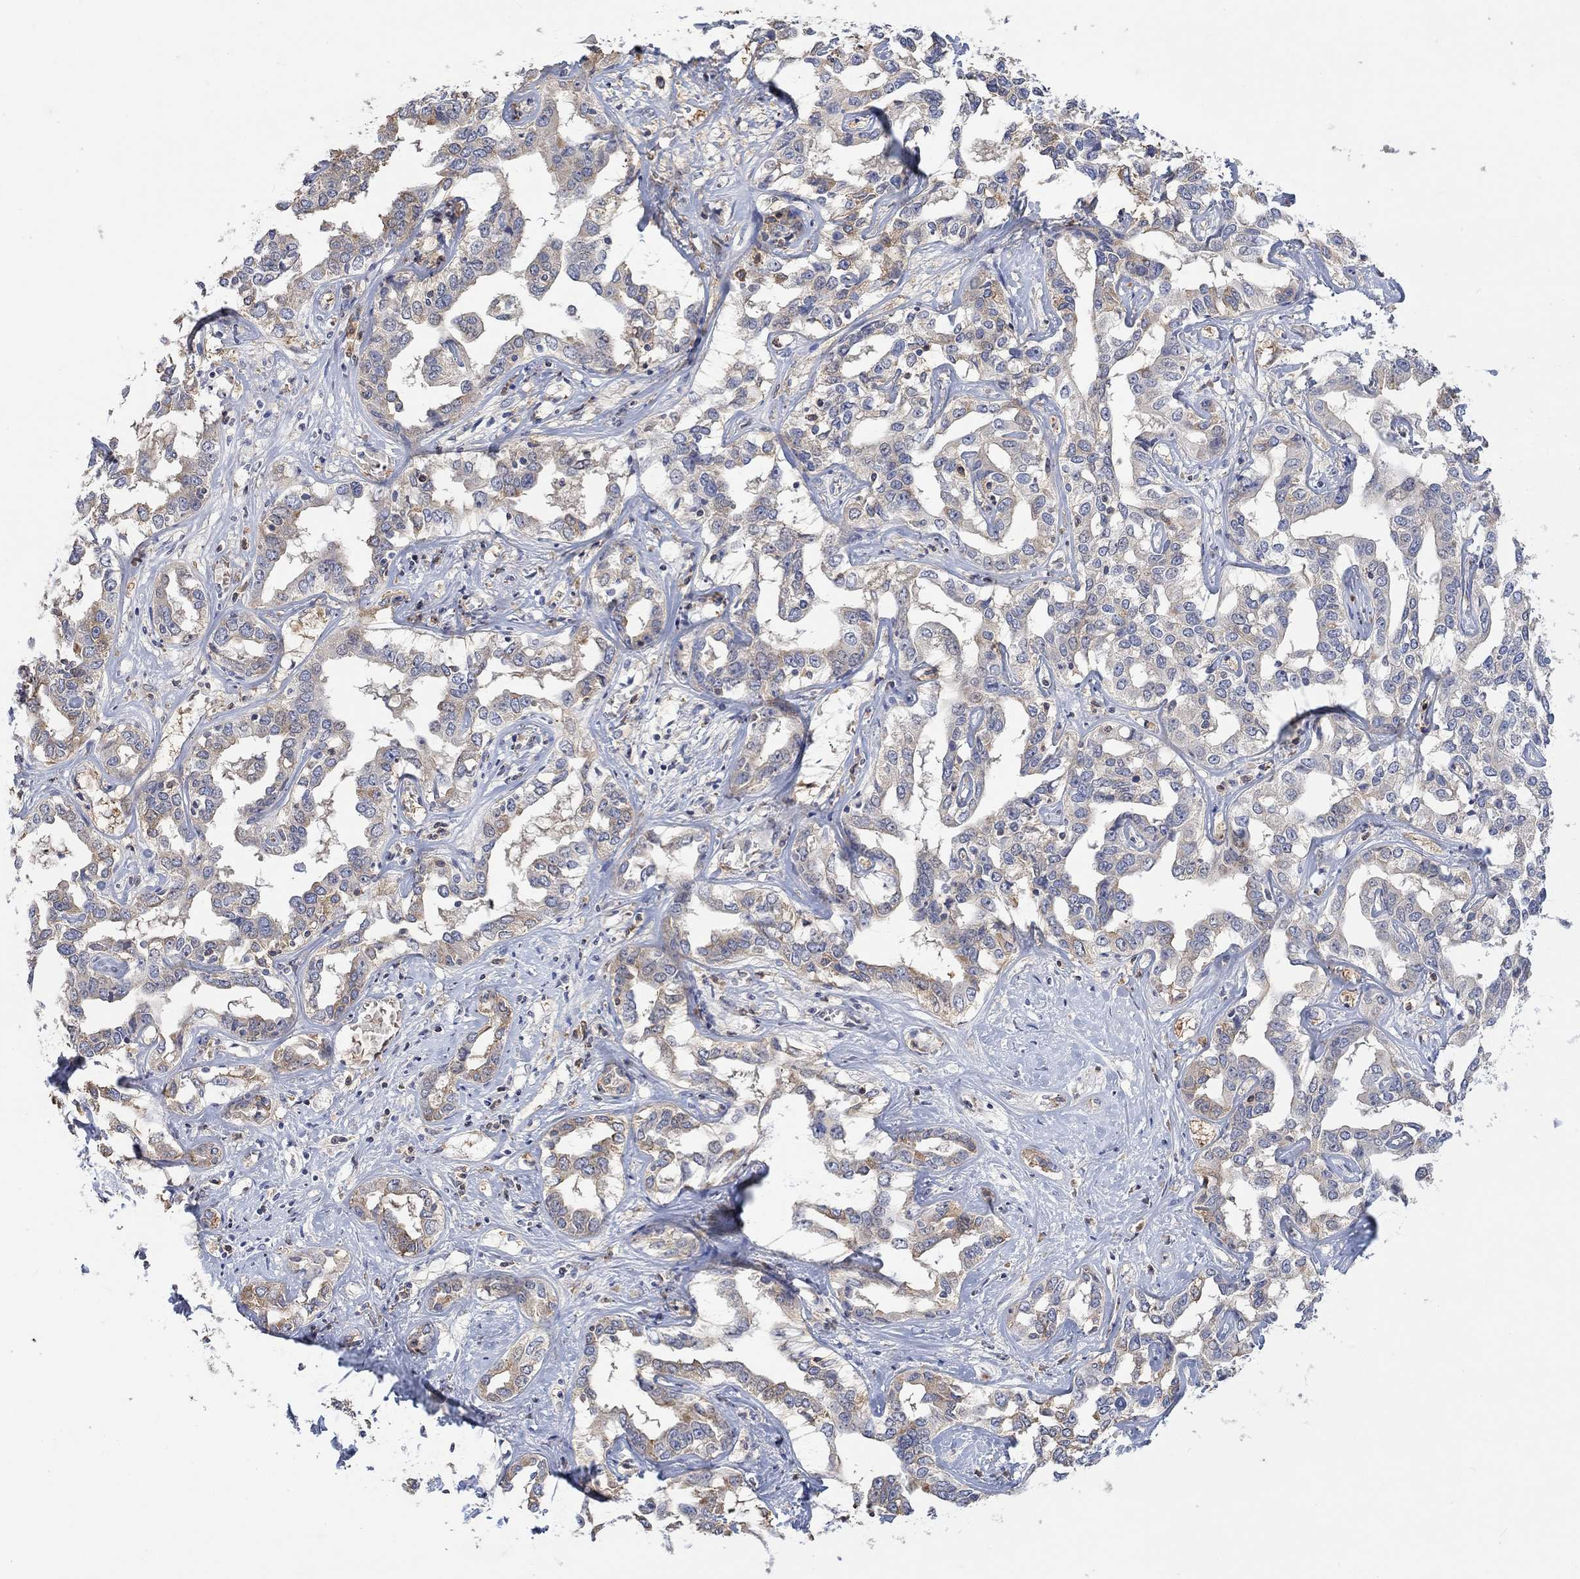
{"staining": {"intensity": "moderate", "quantity": "<25%", "location": "cytoplasmic/membranous"}, "tissue": "liver cancer", "cell_type": "Tumor cells", "image_type": "cancer", "snomed": [{"axis": "morphology", "description": "Cholangiocarcinoma"}, {"axis": "topography", "description": "Liver"}], "caption": "The histopathology image shows immunohistochemical staining of liver cancer (cholangiocarcinoma). There is moderate cytoplasmic/membranous staining is appreciated in approximately <25% of tumor cells. The protein of interest is shown in brown color, while the nuclei are stained blue.", "gene": "MSTN", "patient": {"sex": "male", "age": 59}}